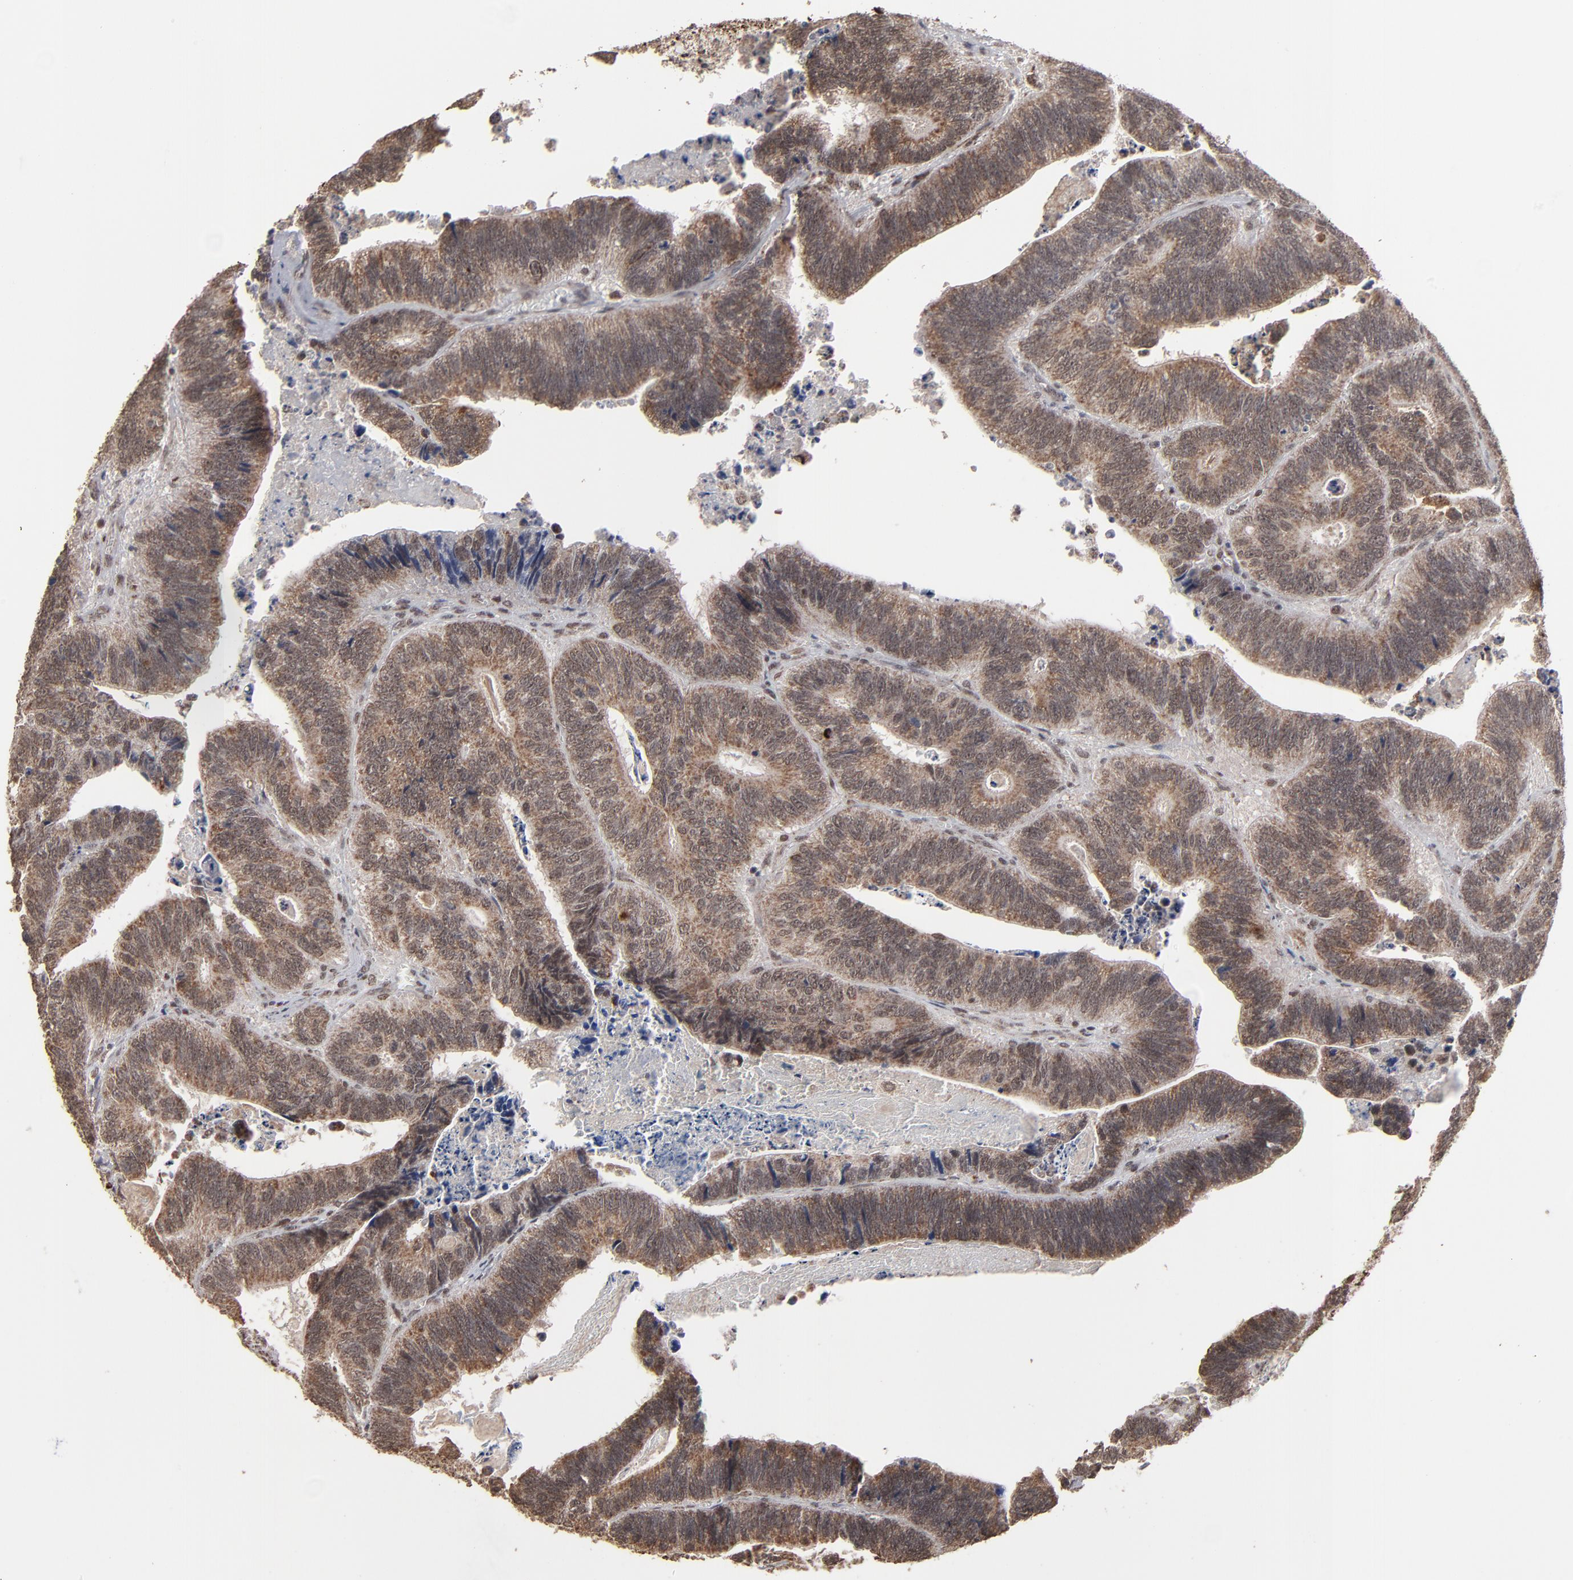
{"staining": {"intensity": "moderate", "quantity": ">75%", "location": "cytoplasmic/membranous"}, "tissue": "colorectal cancer", "cell_type": "Tumor cells", "image_type": "cancer", "snomed": [{"axis": "morphology", "description": "Adenocarcinoma, NOS"}, {"axis": "topography", "description": "Colon"}], "caption": "Protein staining displays moderate cytoplasmic/membranous staining in approximately >75% of tumor cells in colorectal cancer.", "gene": "BNIP3", "patient": {"sex": "male", "age": 72}}